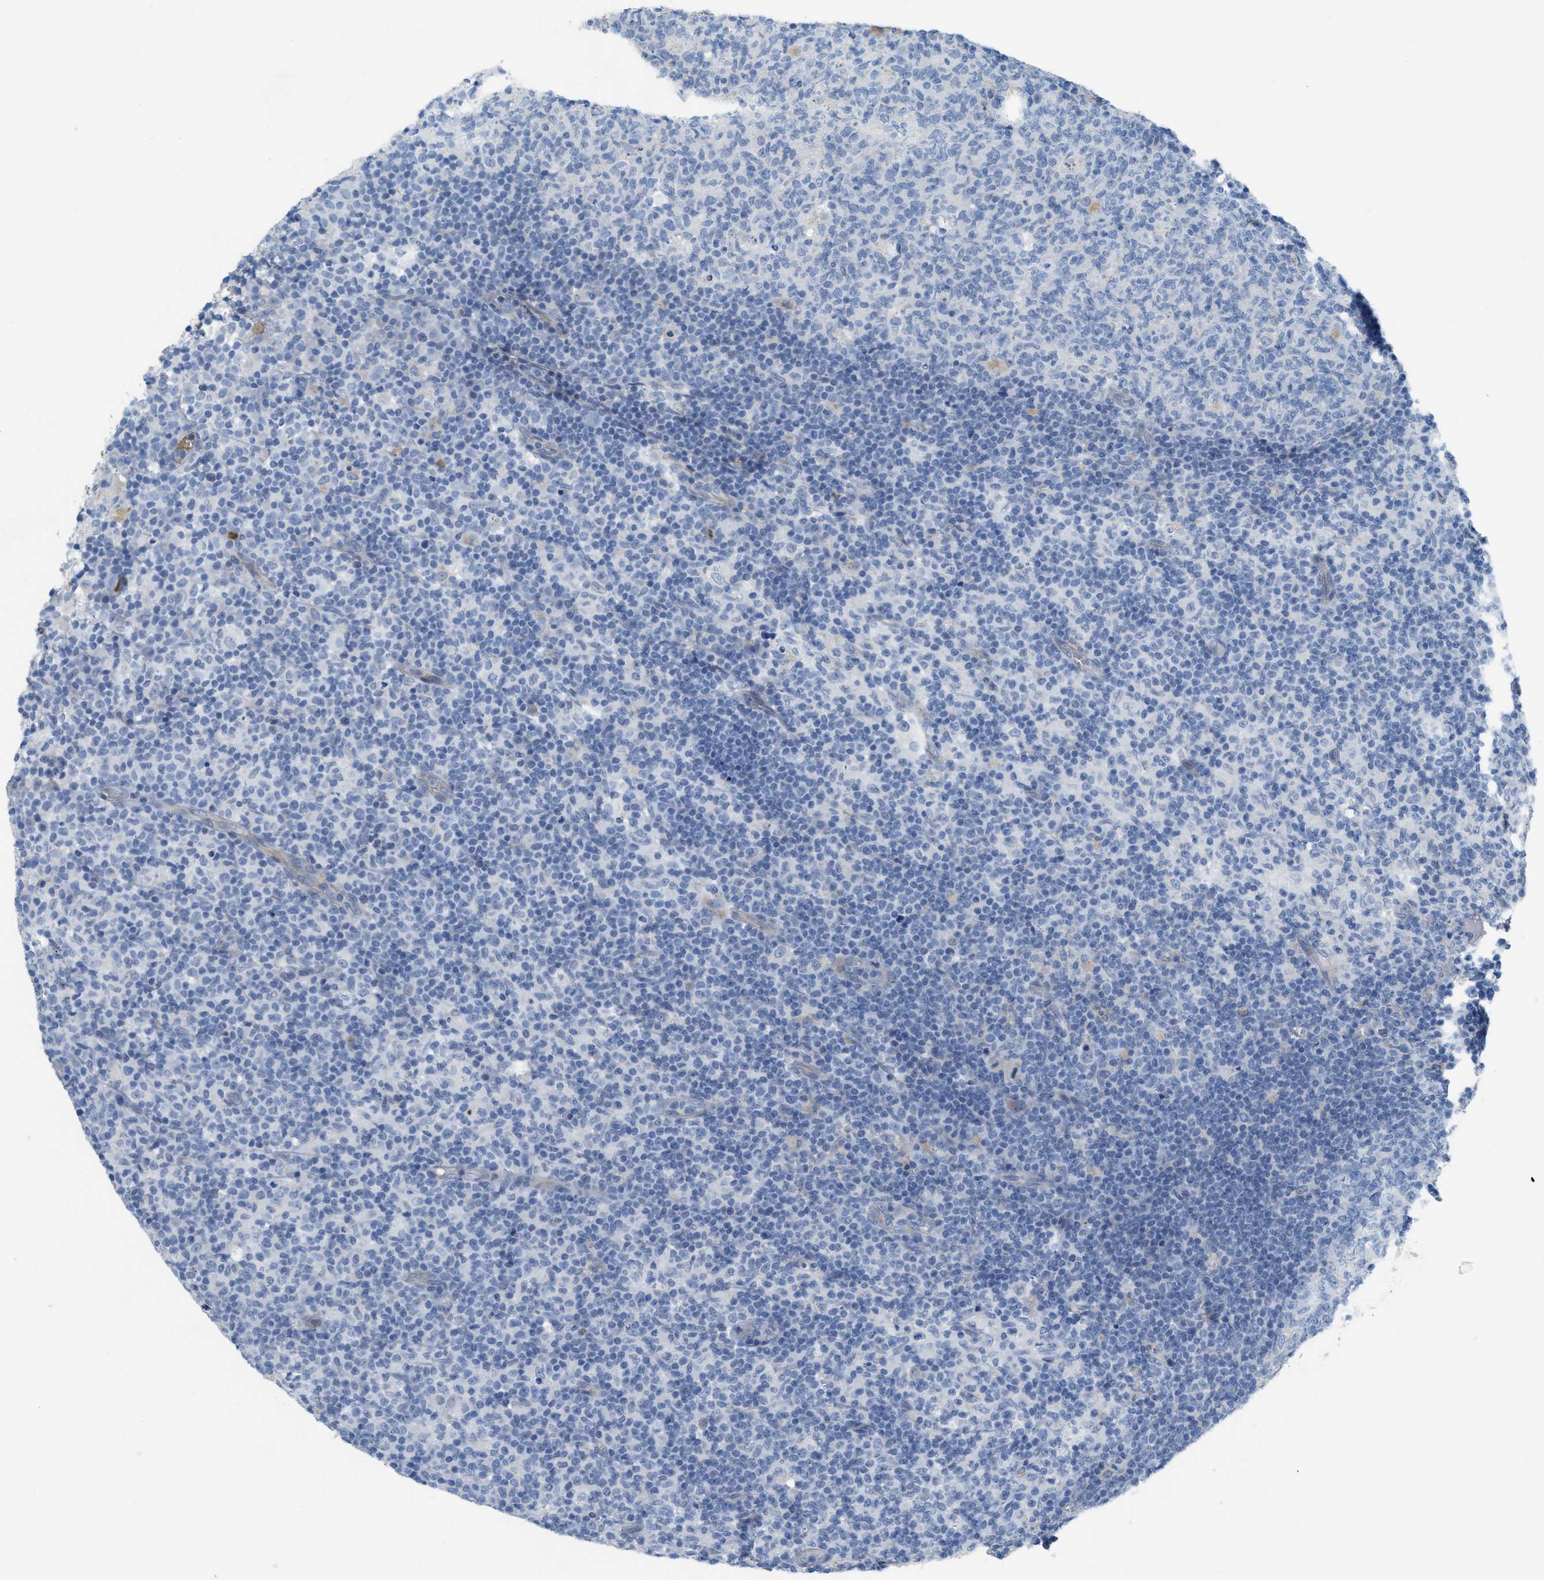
{"staining": {"intensity": "negative", "quantity": "none", "location": "none"}, "tissue": "lymph node", "cell_type": "Germinal center cells", "image_type": "normal", "snomed": [{"axis": "morphology", "description": "Normal tissue, NOS"}, {"axis": "morphology", "description": "Inflammation, NOS"}, {"axis": "topography", "description": "Lymph node"}], "caption": "Germinal center cells show no significant expression in benign lymph node.", "gene": "CRB3", "patient": {"sex": "male", "age": 55}}